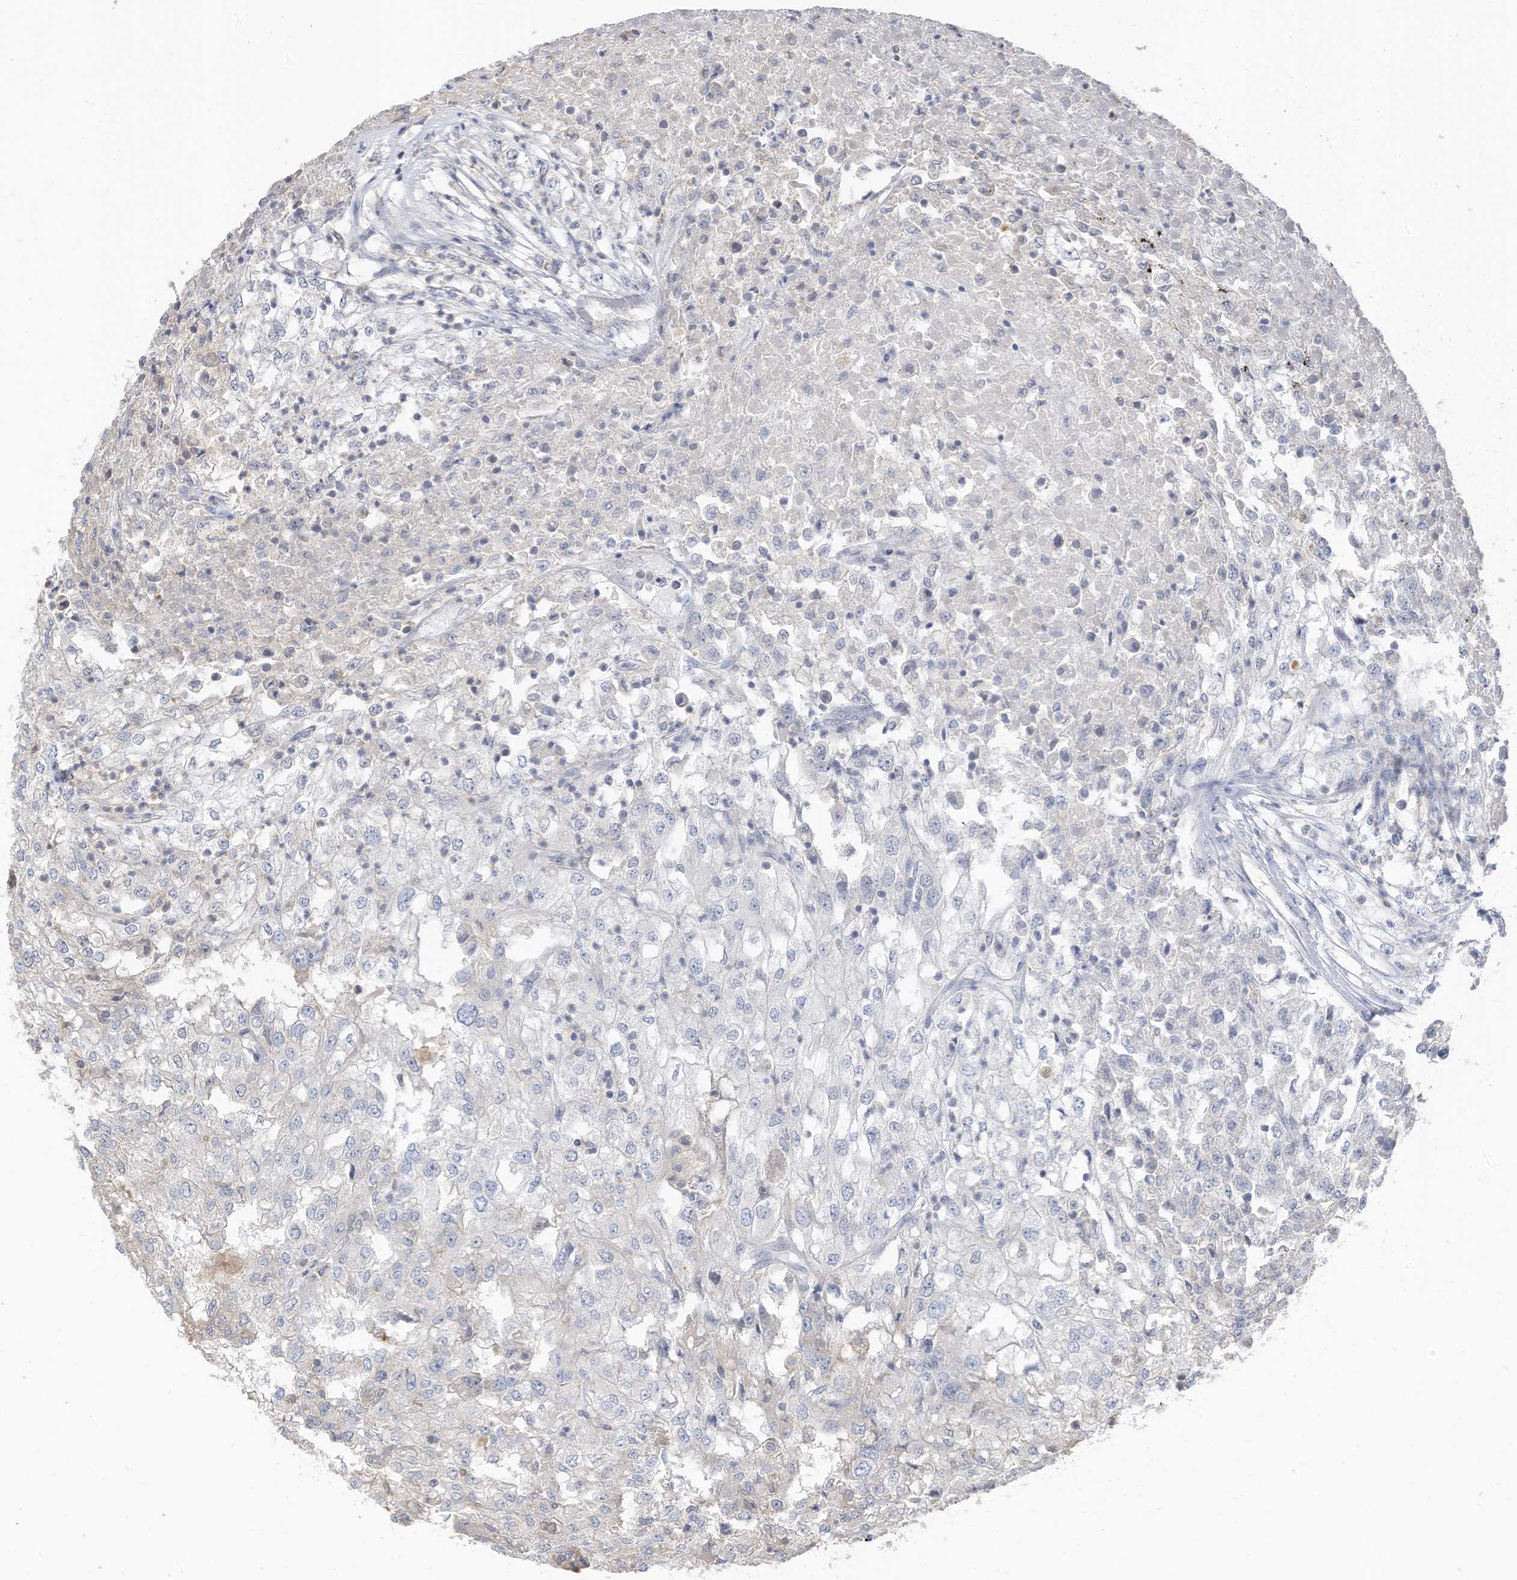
{"staining": {"intensity": "negative", "quantity": "none", "location": "none"}, "tissue": "renal cancer", "cell_type": "Tumor cells", "image_type": "cancer", "snomed": [{"axis": "morphology", "description": "Adenocarcinoma, NOS"}, {"axis": "topography", "description": "Kidney"}], "caption": "Protein analysis of renal cancer displays no significant staining in tumor cells.", "gene": "SLFN14", "patient": {"sex": "female", "age": 54}}